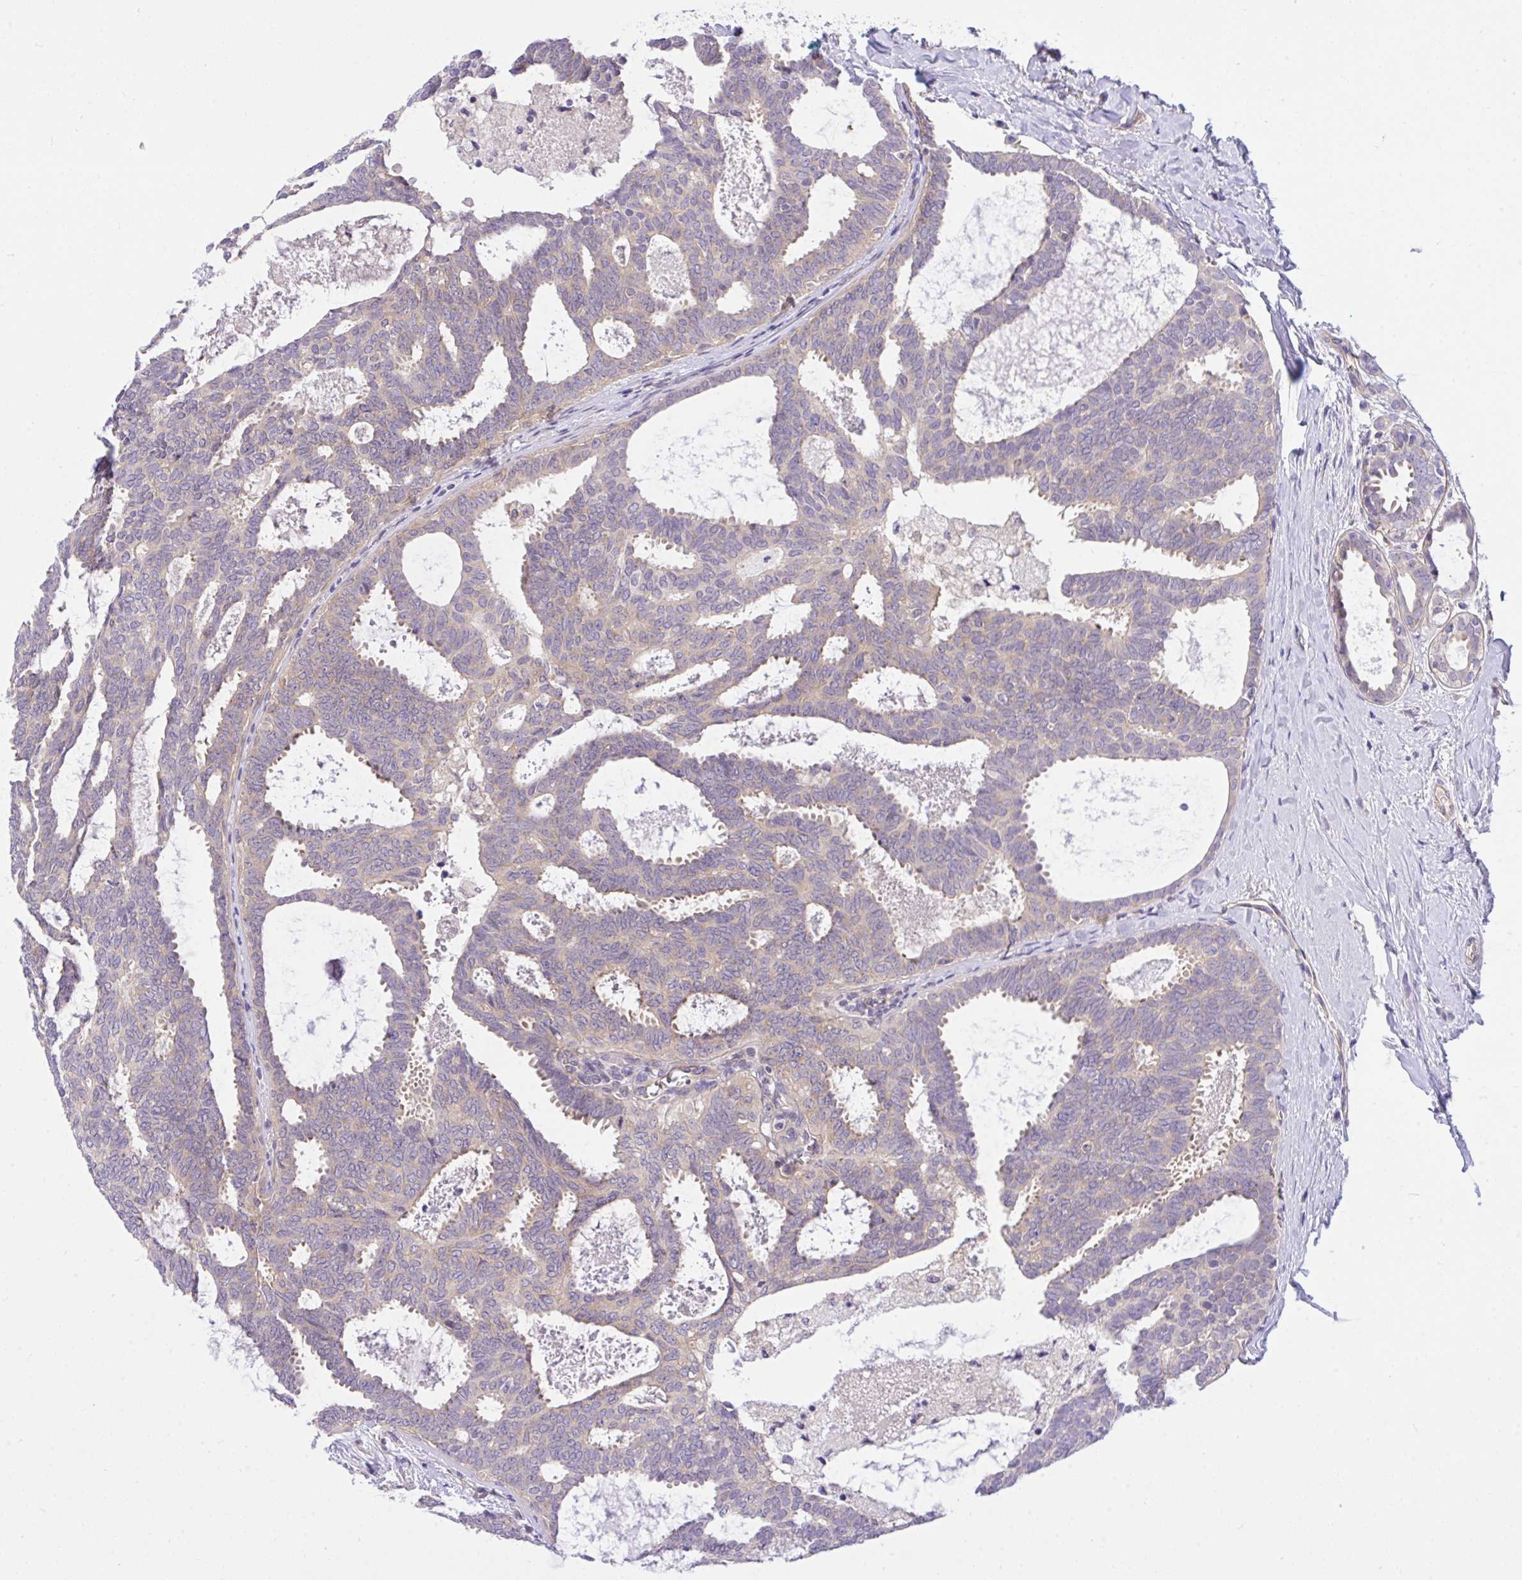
{"staining": {"intensity": "weak", "quantity": "<25%", "location": "cytoplasmic/membranous"}, "tissue": "breast cancer", "cell_type": "Tumor cells", "image_type": "cancer", "snomed": [{"axis": "morphology", "description": "Intraductal carcinoma, in situ"}, {"axis": "morphology", "description": "Duct carcinoma"}, {"axis": "morphology", "description": "Lobular carcinoma, in situ"}, {"axis": "topography", "description": "Breast"}], "caption": "Tumor cells show no significant protein expression in infiltrating ductal carcinoma (breast).", "gene": "TLN2", "patient": {"sex": "female", "age": 44}}